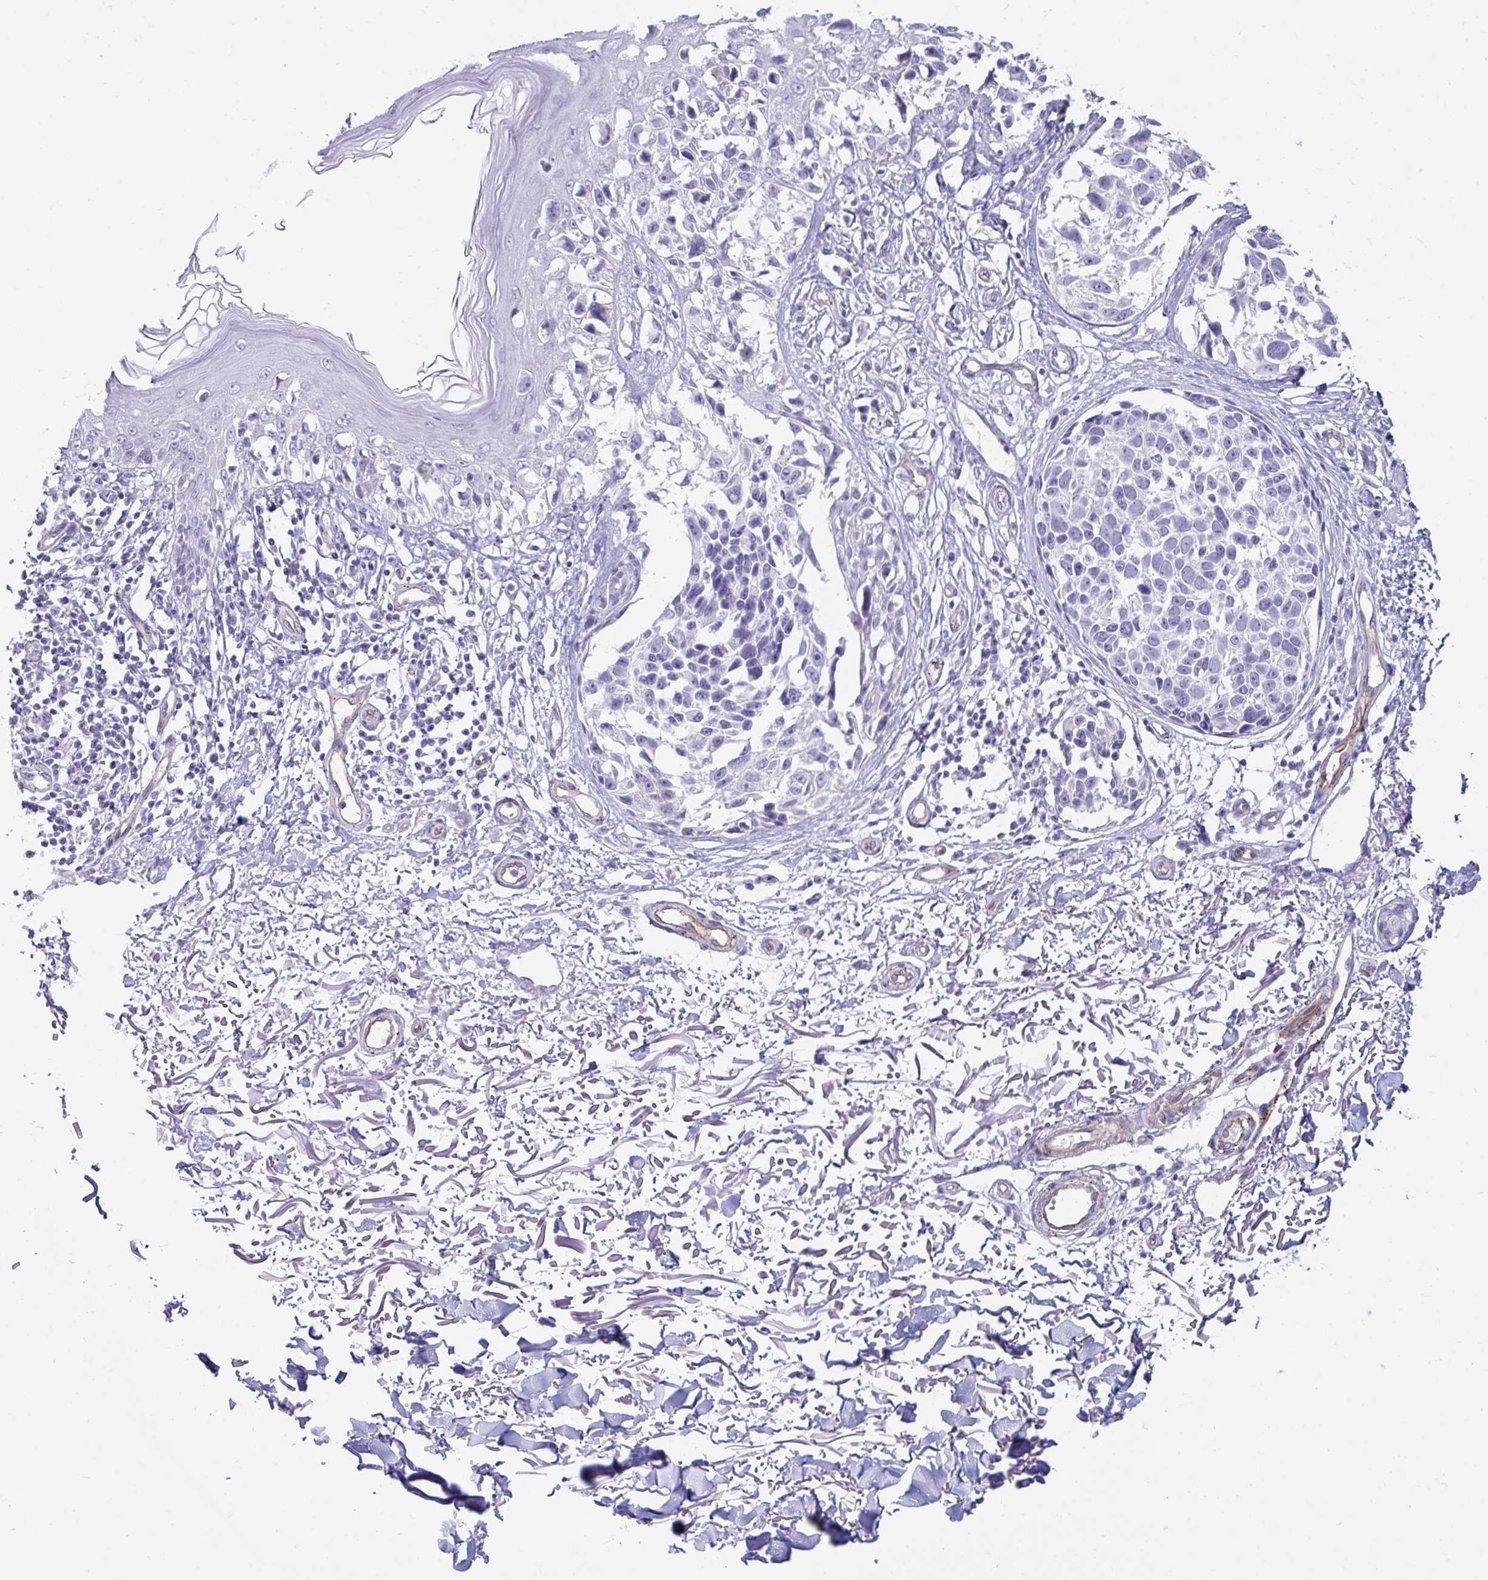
{"staining": {"intensity": "negative", "quantity": "none", "location": "none"}, "tissue": "melanoma", "cell_type": "Tumor cells", "image_type": "cancer", "snomed": [{"axis": "morphology", "description": "Malignant melanoma, NOS"}, {"axis": "topography", "description": "Skin"}], "caption": "High power microscopy histopathology image of an immunohistochemistry (IHC) image of melanoma, revealing no significant positivity in tumor cells.", "gene": "UBL3", "patient": {"sex": "male", "age": 73}}